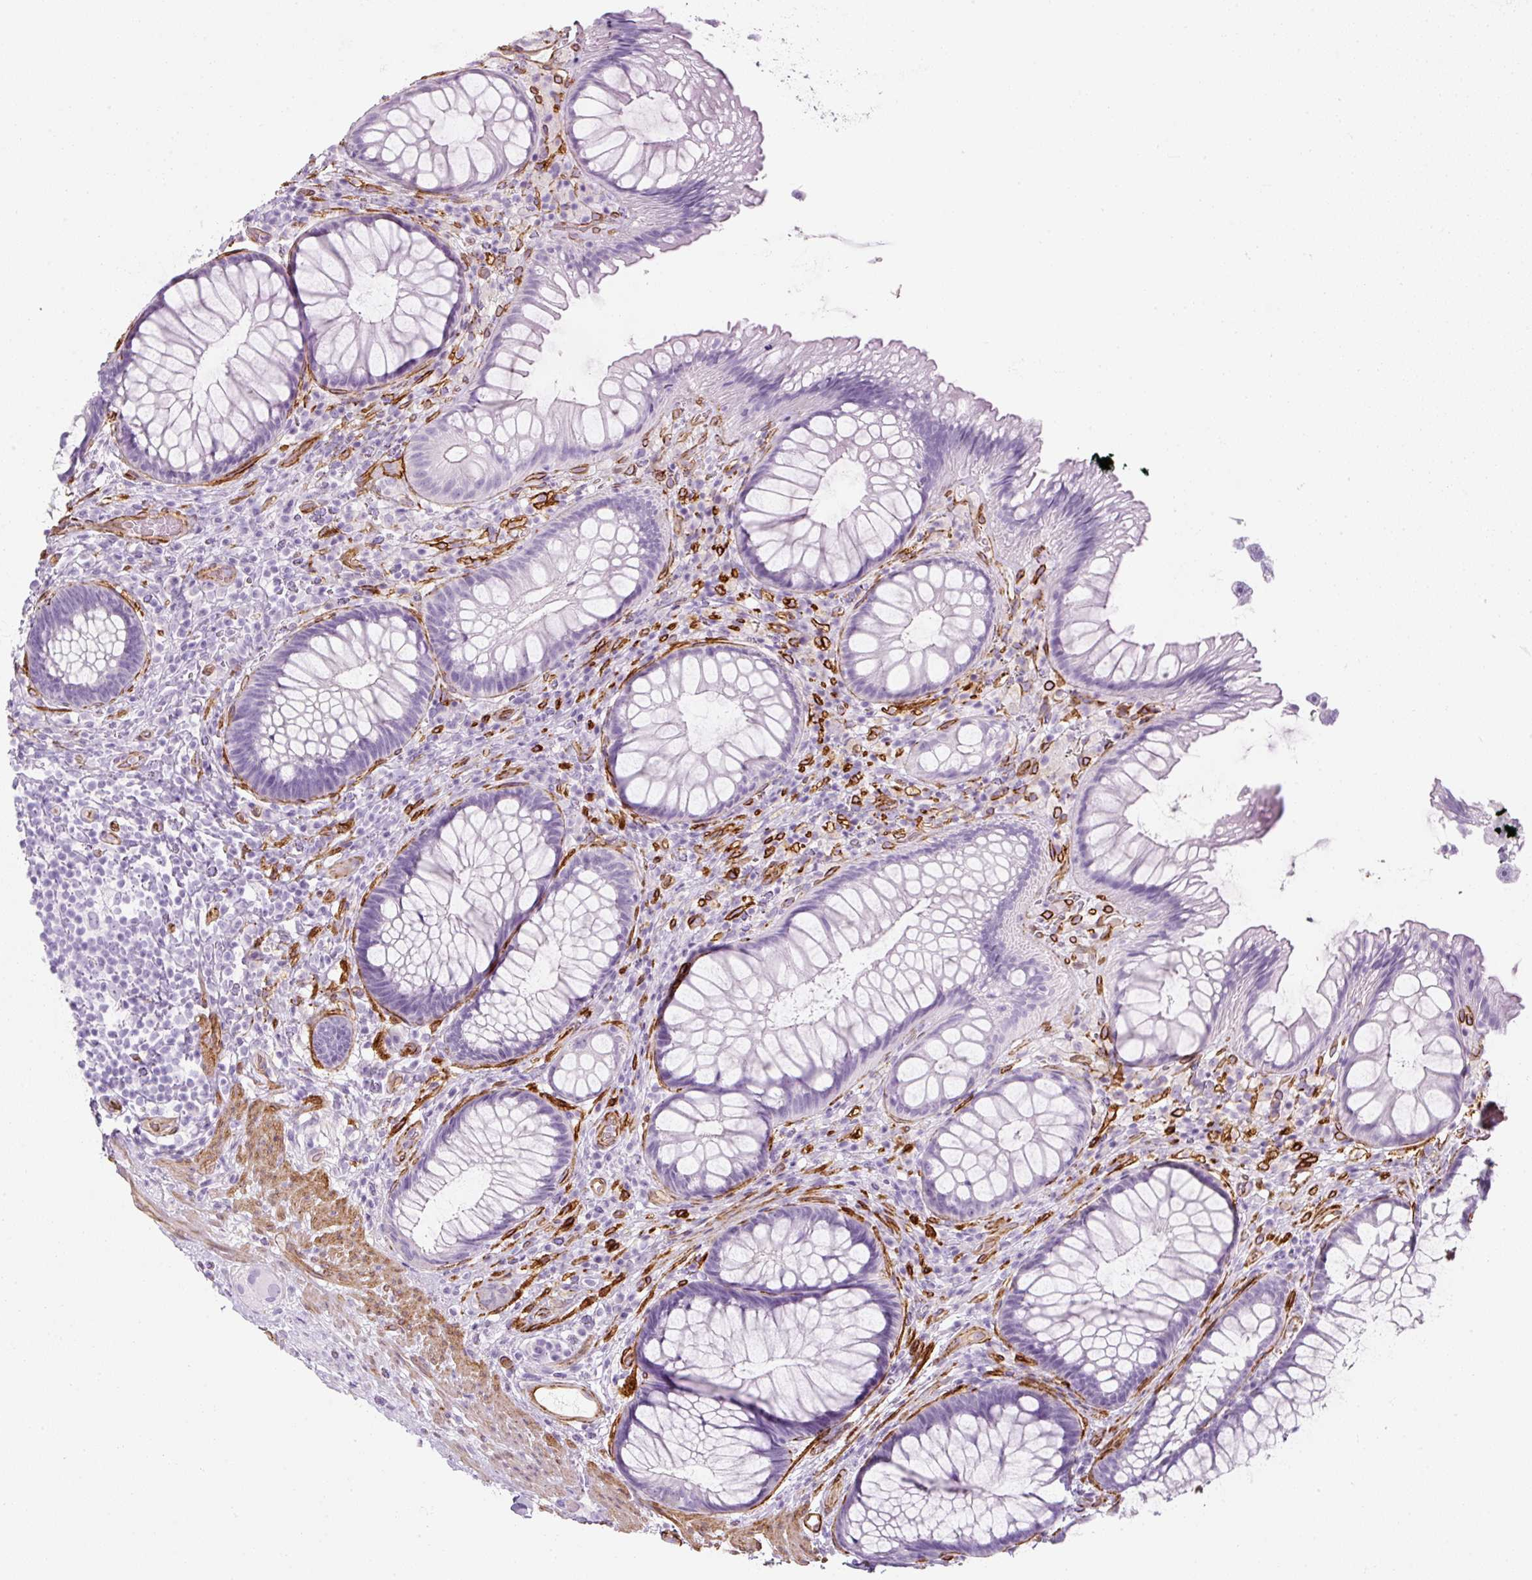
{"staining": {"intensity": "negative", "quantity": "none", "location": "none"}, "tissue": "rectum", "cell_type": "Glandular cells", "image_type": "normal", "snomed": [{"axis": "morphology", "description": "Normal tissue, NOS"}, {"axis": "topography", "description": "Rectum"}], "caption": "This is a histopathology image of immunohistochemistry staining of normal rectum, which shows no expression in glandular cells. Nuclei are stained in blue.", "gene": "CAVIN3", "patient": {"sex": "male", "age": 53}}